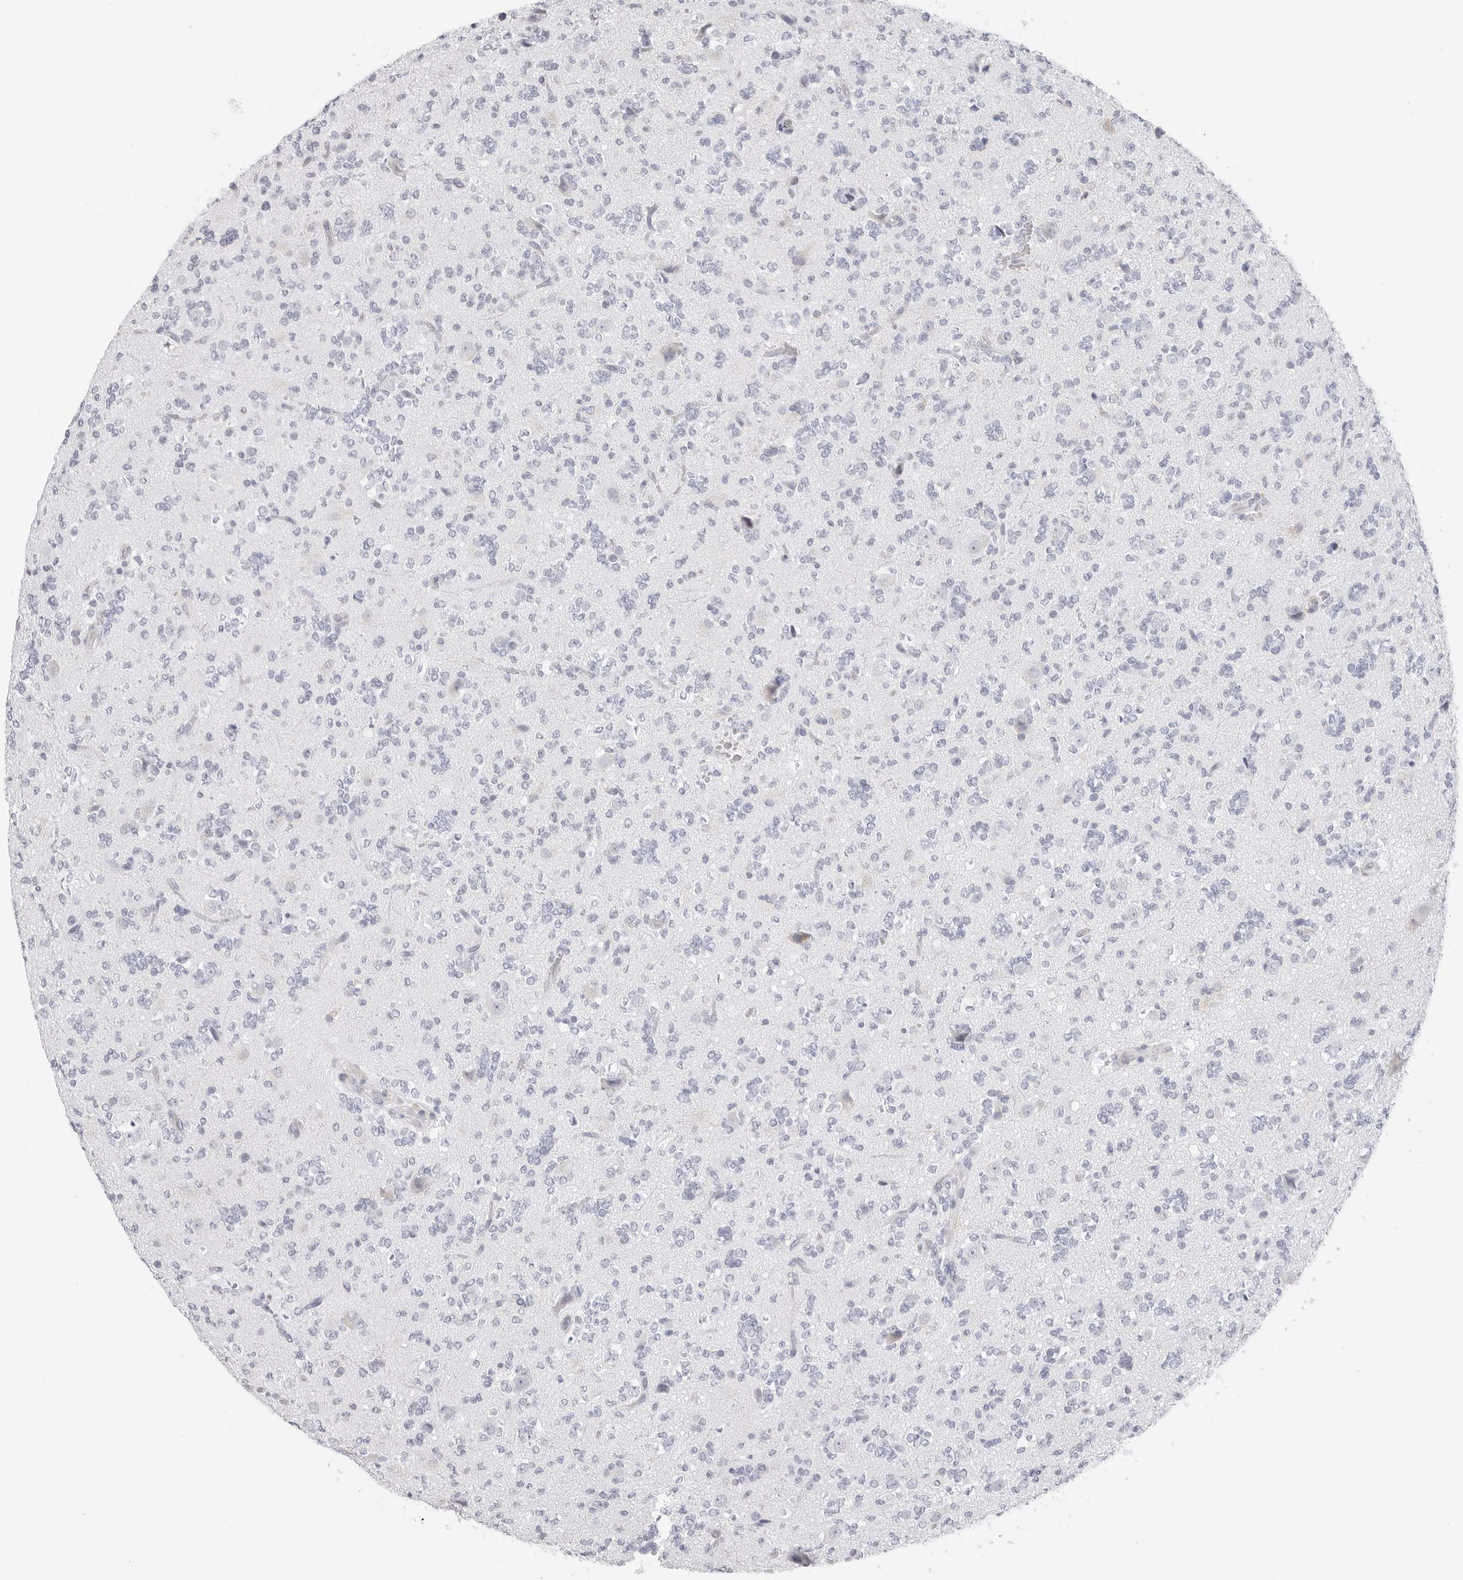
{"staining": {"intensity": "negative", "quantity": "none", "location": "none"}, "tissue": "glioma", "cell_type": "Tumor cells", "image_type": "cancer", "snomed": [{"axis": "morphology", "description": "Glioma, malignant, High grade"}, {"axis": "topography", "description": "Brain"}], "caption": "IHC photomicrograph of neoplastic tissue: malignant high-grade glioma stained with DAB displays no significant protein positivity in tumor cells.", "gene": "HMGCS2", "patient": {"sex": "female", "age": 62}}